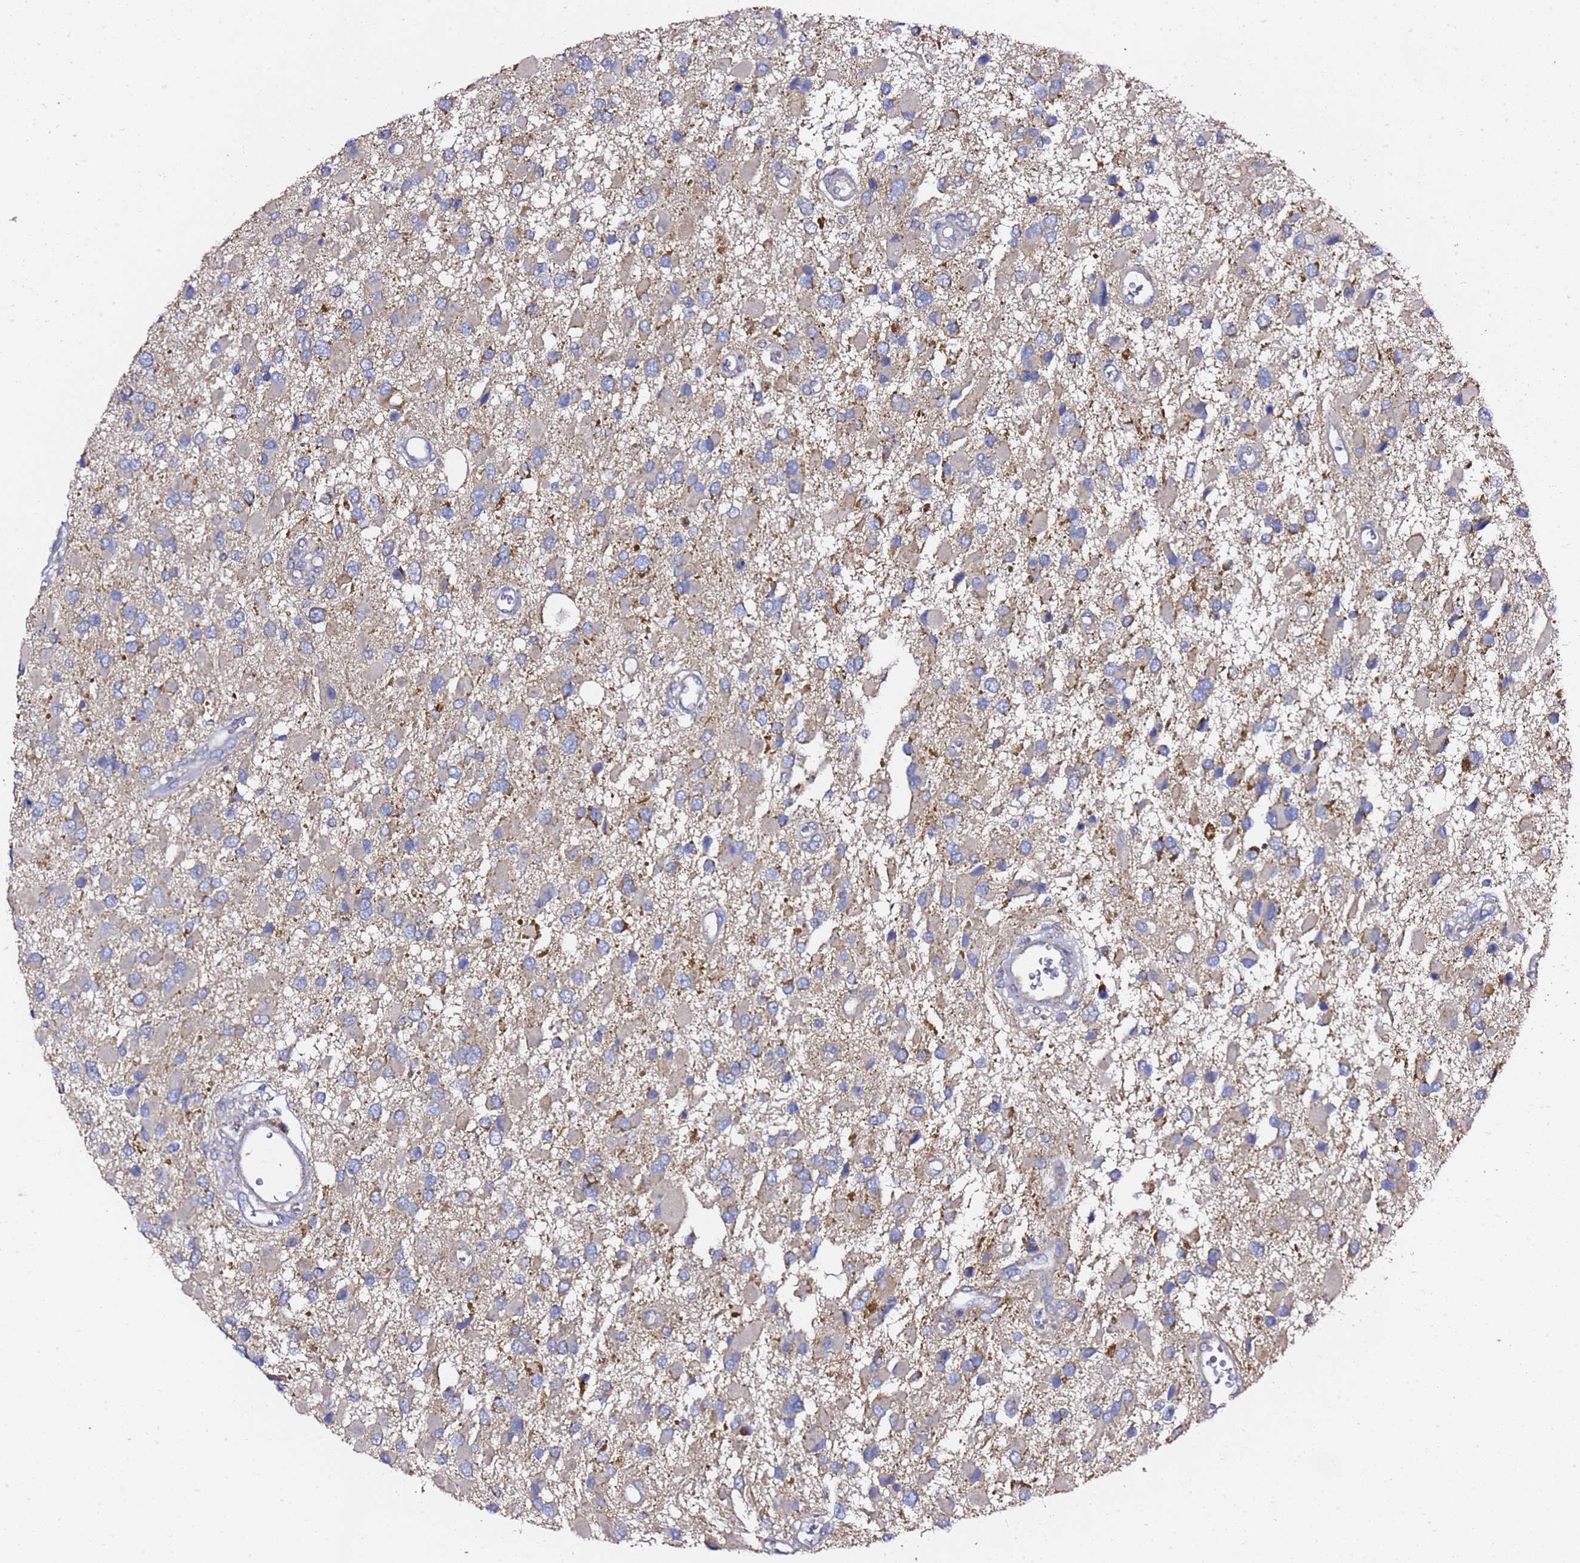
{"staining": {"intensity": "strong", "quantity": "<25%", "location": "cytoplasmic/membranous"}, "tissue": "glioma", "cell_type": "Tumor cells", "image_type": "cancer", "snomed": [{"axis": "morphology", "description": "Glioma, malignant, High grade"}, {"axis": "topography", "description": "Brain"}], "caption": "Immunohistochemistry (IHC) of glioma exhibits medium levels of strong cytoplasmic/membranous staining in approximately <25% of tumor cells.", "gene": "C19orf12", "patient": {"sex": "male", "age": 53}}